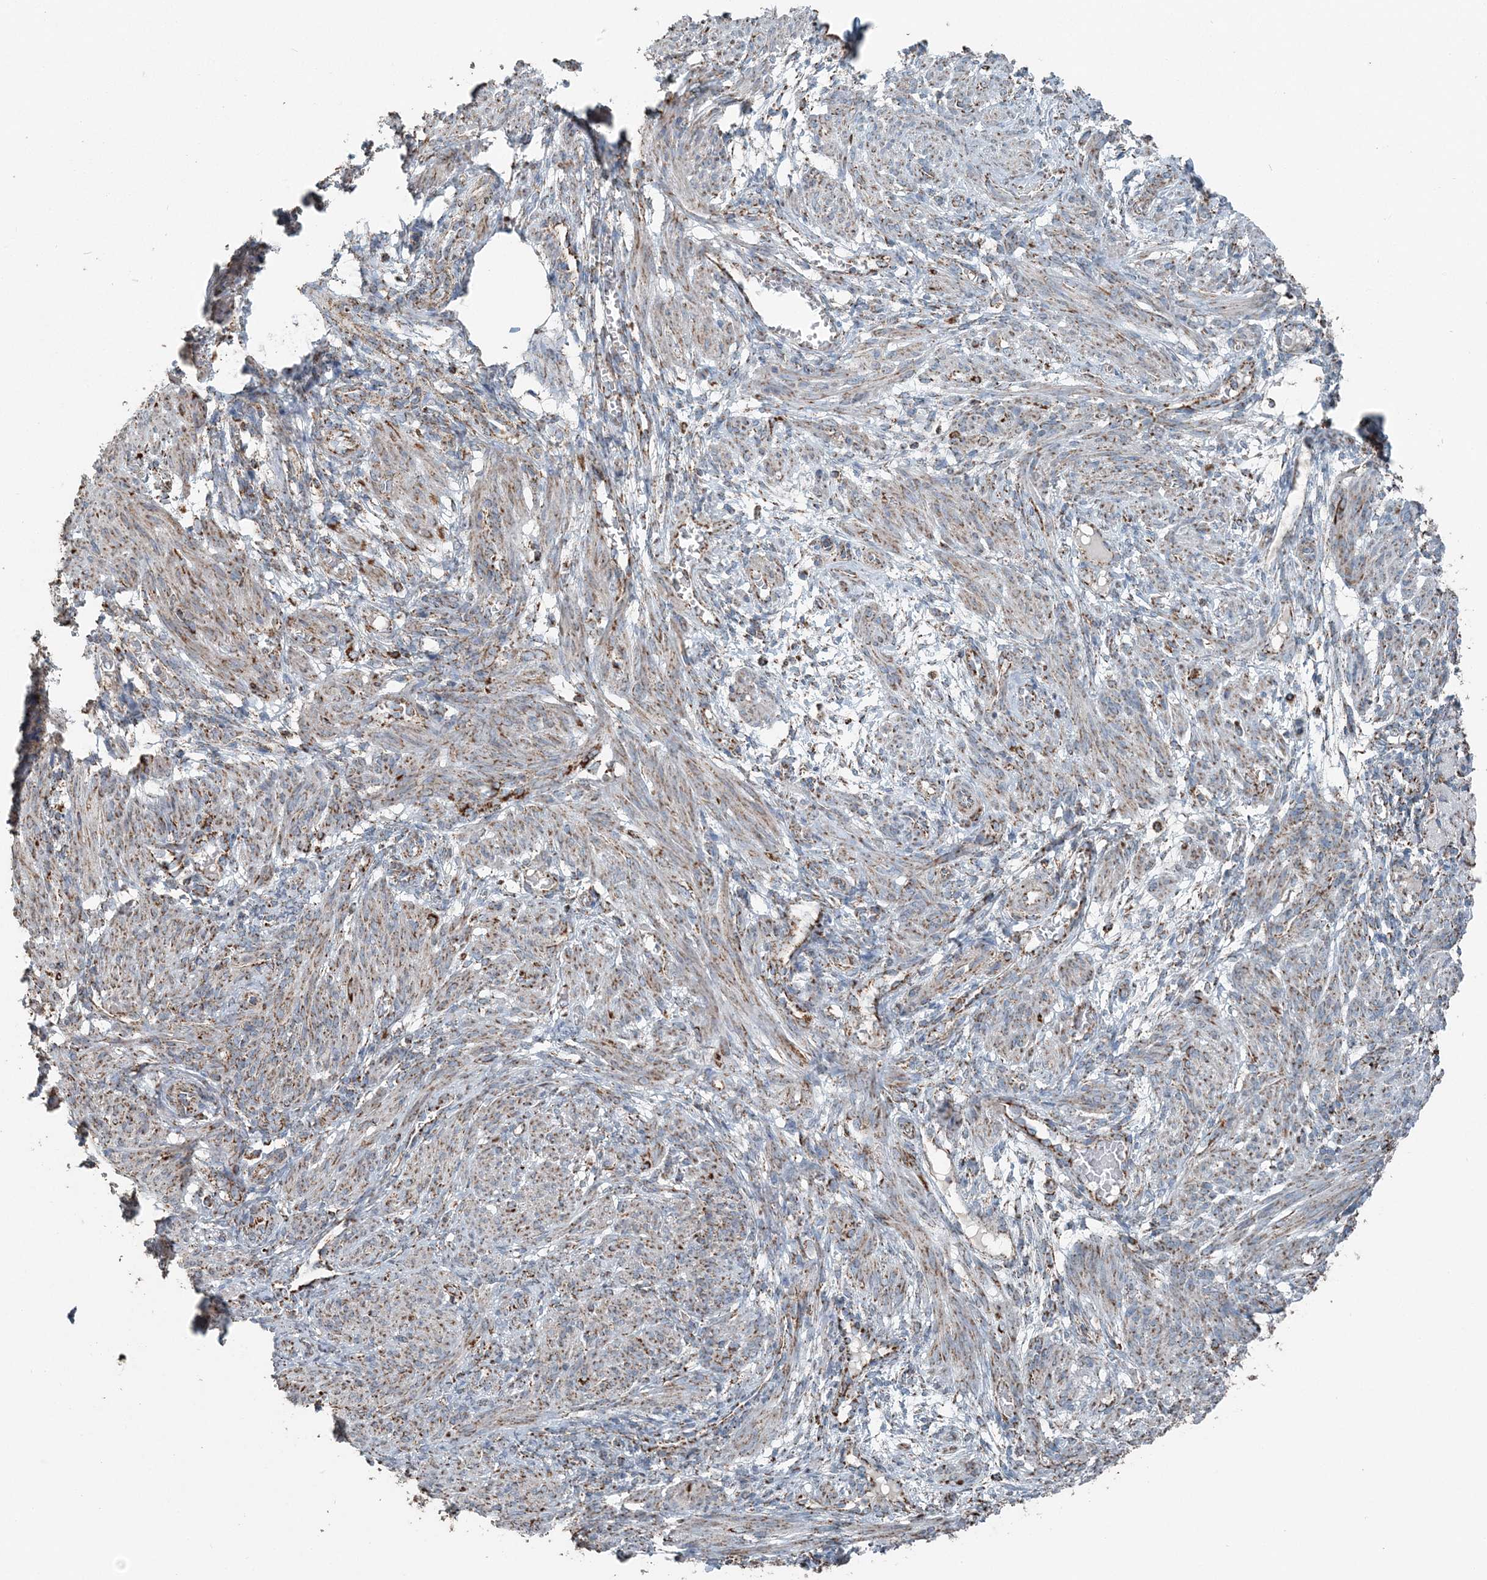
{"staining": {"intensity": "moderate", "quantity": "25%-75%", "location": "cytoplasmic/membranous"}, "tissue": "smooth muscle", "cell_type": "Smooth muscle cells", "image_type": "normal", "snomed": [{"axis": "morphology", "description": "Normal tissue, NOS"}, {"axis": "topography", "description": "Smooth muscle"}], "caption": "Benign smooth muscle was stained to show a protein in brown. There is medium levels of moderate cytoplasmic/membranous positivity in approximately 25%-75% of smooth muscle cells. Nuclei are stained in blue.", "gene": "SUCLG1", "patient": {"sex": "female", "age": 39}}